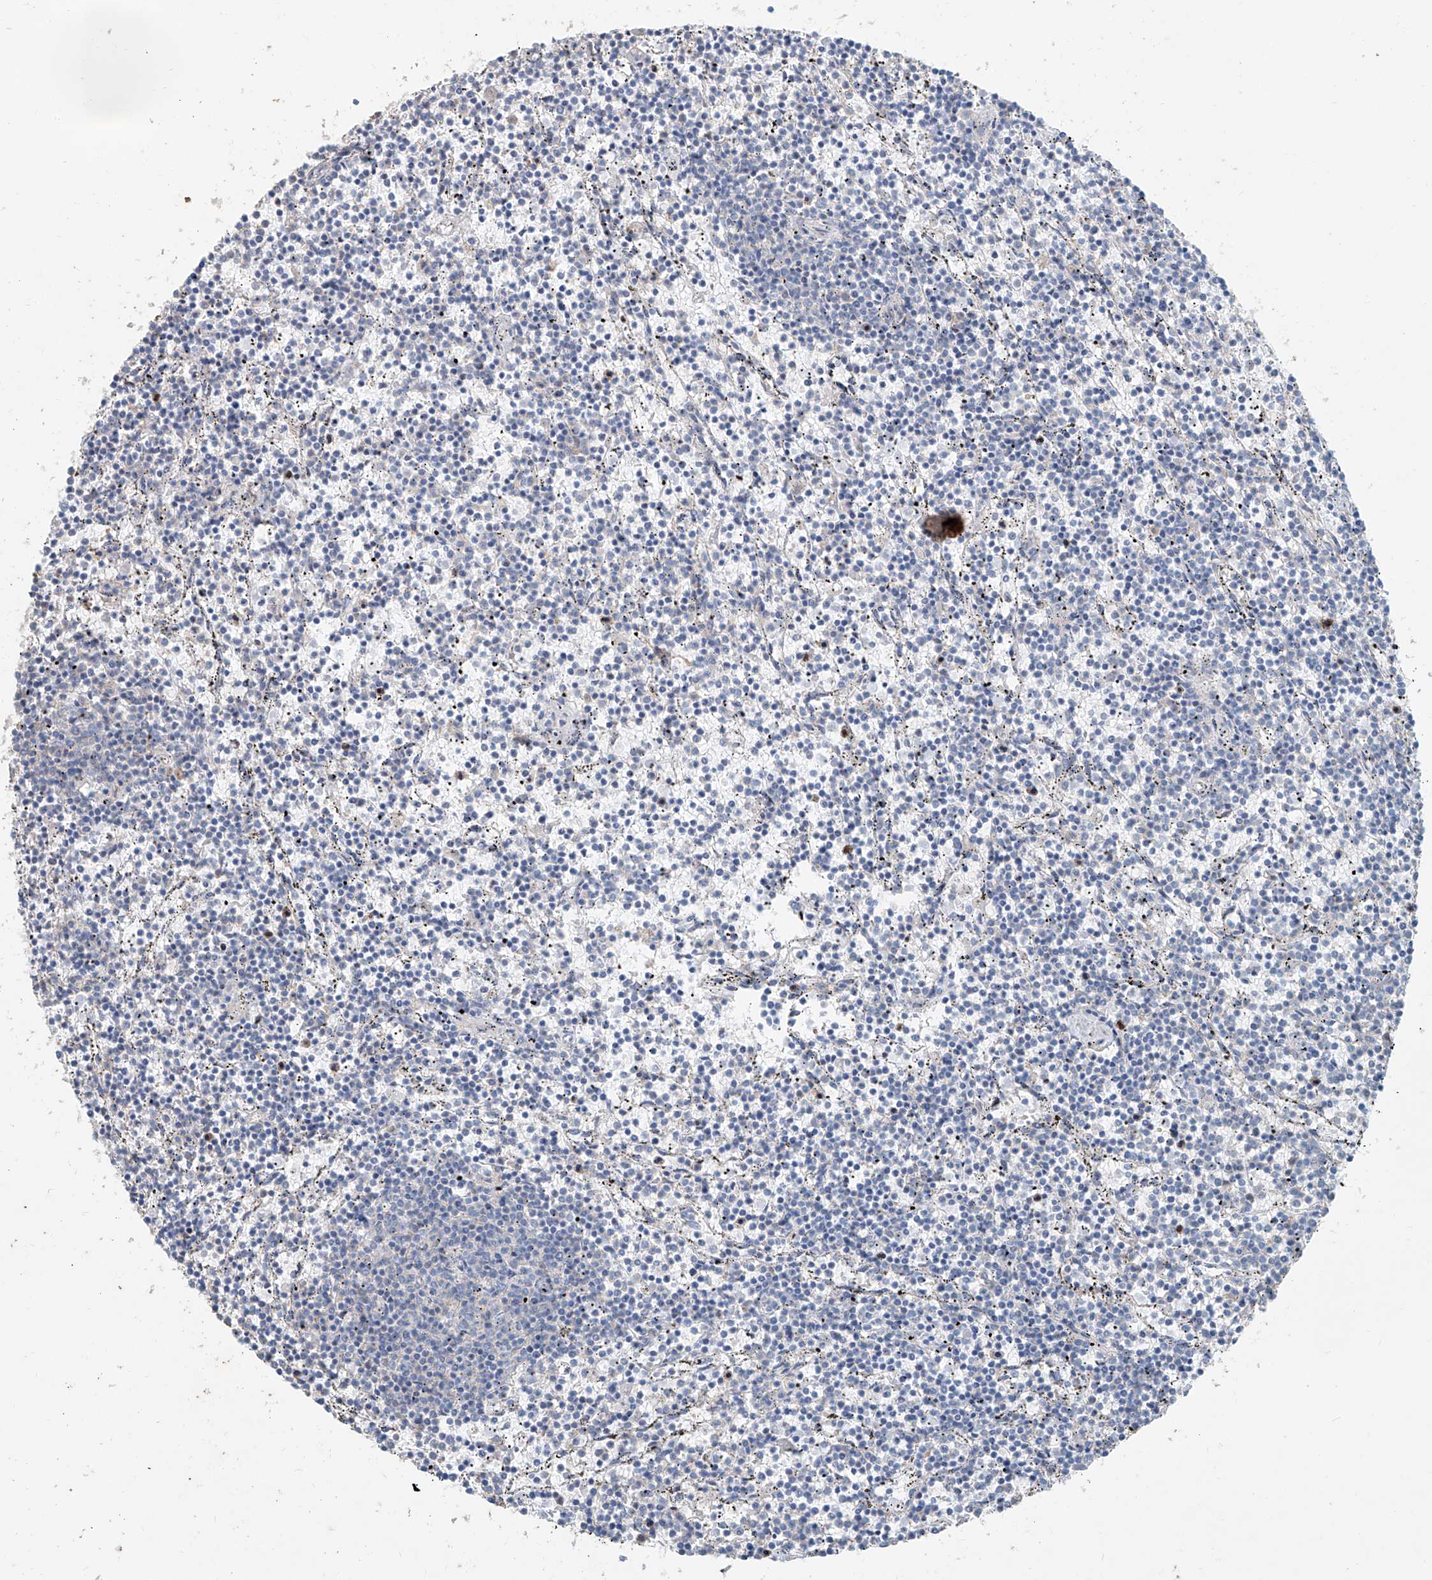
{"staining": {"intensity": "negative", "quantity": "none", "location": "none"}, "tissue": "lymphoma", "cell_type": "Tumor cells", "image_type": "cancer", "snomed": [{"axis": "morphology", "description": "Malignant lymphoma, non-Hodgkin's type, Low grade"}, {"axis": "topography", "description": "Spleen"}], "caption": "DAB immunohistochemical staining of malignant lymphoma, non-Hodgkin's type (low-grade) shows no significant expression in tumor cells. Nuclei are stained in blue.", "gene": "ANKRD34A", "patient": {"sex": "female", "age": 50}}